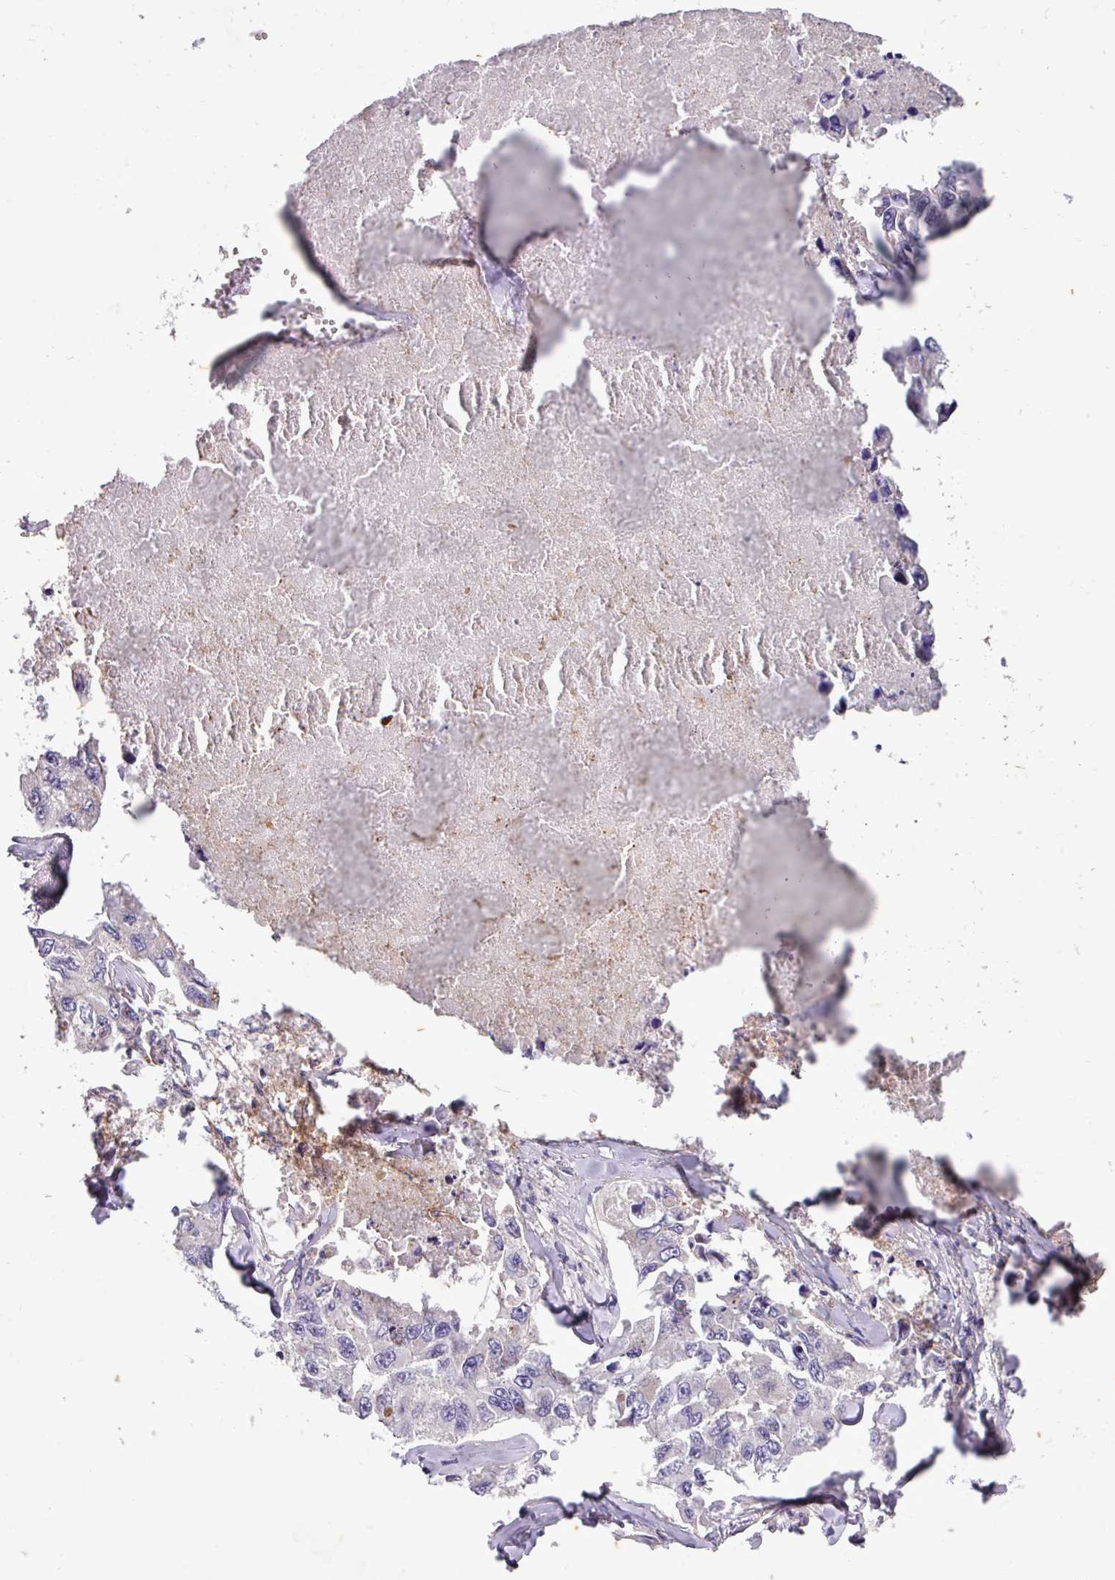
{"staining": {"intensity": "negative", "quantity": "none", "location": "none"}, "tissue": "lung cancer", "cell_type": "Tumor cells", "image_type": "cancer", "snomed": [{"axis": "morphology", "description": "Adenocarcinoma, NOS"}, {"axis": "topography", "description": "Lung"}], "caption": "Immunohistochemical staining of lung cancer shows no significant expression in tumor cells.", "gene": "SLC23A2", "patient": {"sex": "male", "age": 64}}